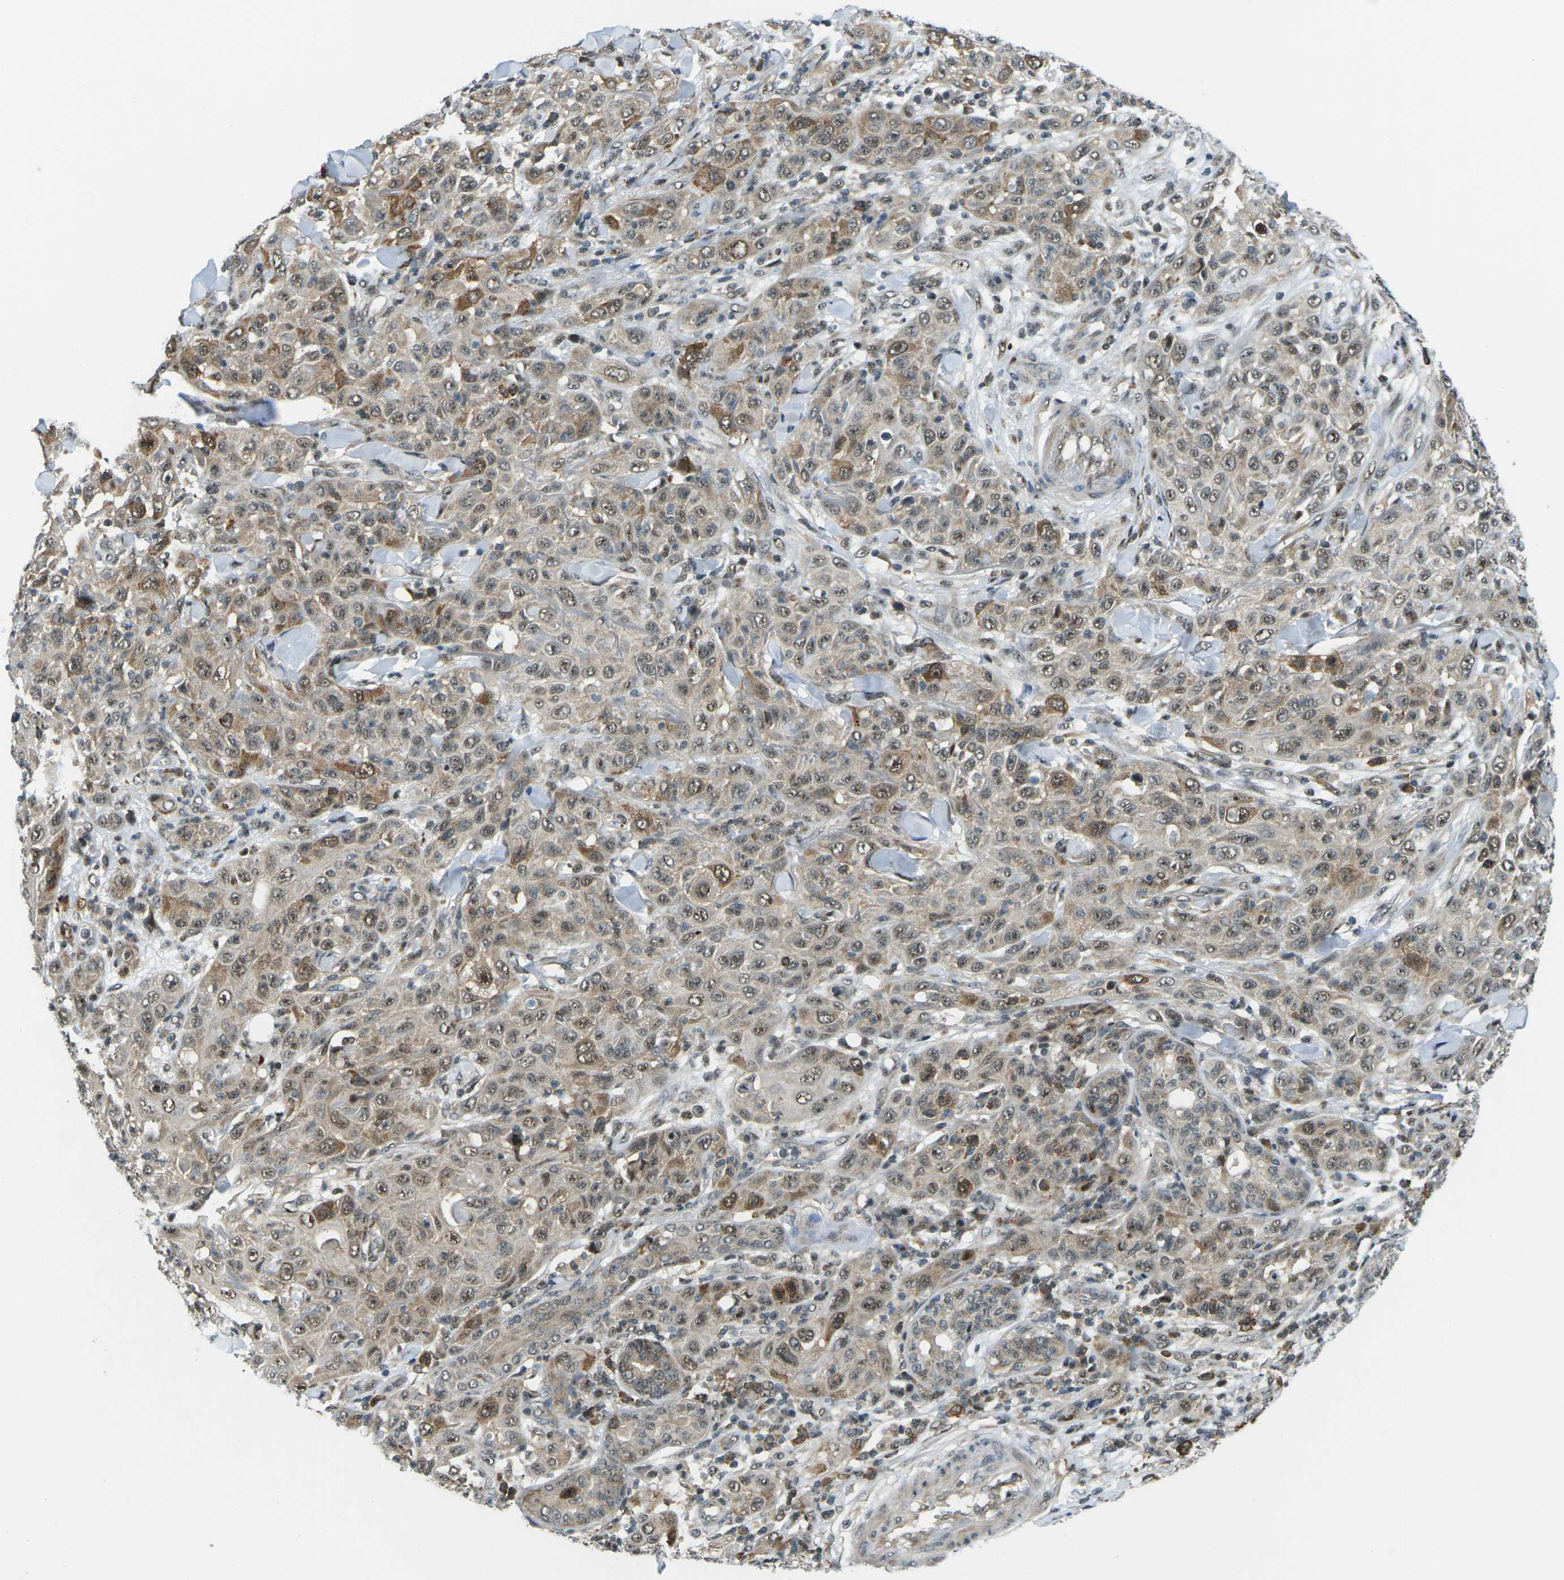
{"staining": {"intensity": "moderate", "quantity": ">75%", "location": "cytoplasmic/membranous,nuclear"}, "tissue": "skin cancer", "cell_type": "Tumor cells", "image_type": "cancer", "snomed": [{"axis": "morphology", "description": "Squamous cell carcinoma, NOS"}, {"axis": "topography", "description": "Skin"}], "caption": "The image displays a brown stain indicating the presence of a protein in the cytoplasmic/membranous and nuclear of tumor cells in squamous cell carcinoma (skin).", "gene": "UBE2S", "patient": {"sex": "female", "age": 88}}